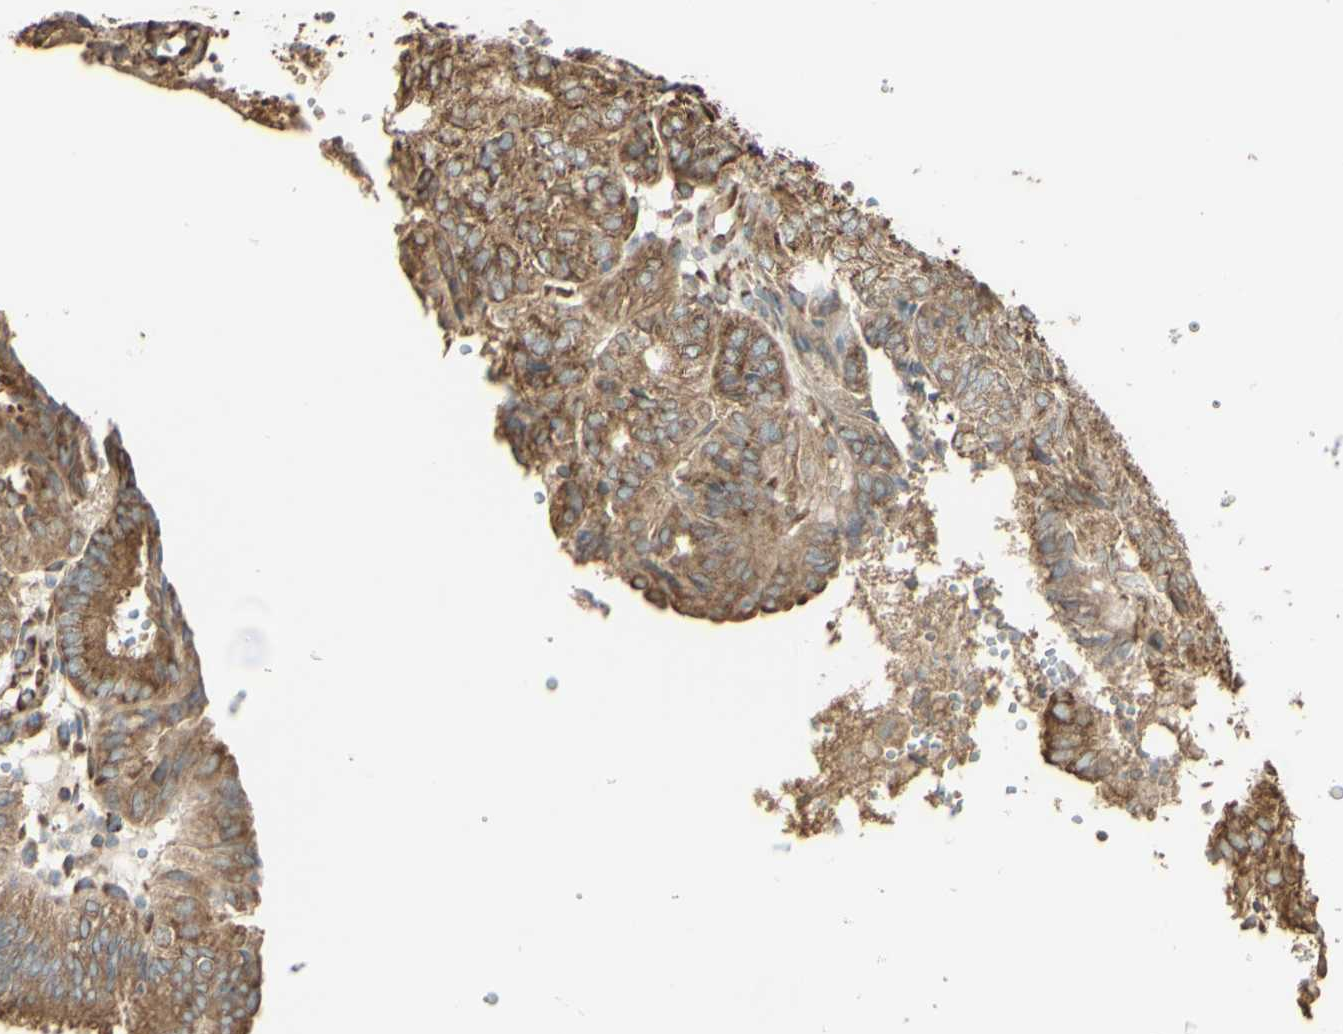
{"staining": {"intensity": "moderate", "quantity": ">75%", "location": "cytoplasmic/membranous"}, "tissue": "endometrial cancer", "cell_type": "Tumor cells", "image_type": "cancer", "snomed": [{"axis": "morphology", "description": "Adenocarcinoma, NOS"}, {"axis": "topography", "description": "Uterus"}], "caption": "Protein staining of endometrial cancer tissue displays moderate cytoplasmic/membranous staining in about >75% of tumor cells.", "gene": "EEF1B2", "patient": {"sex": "female", "age": 60}}